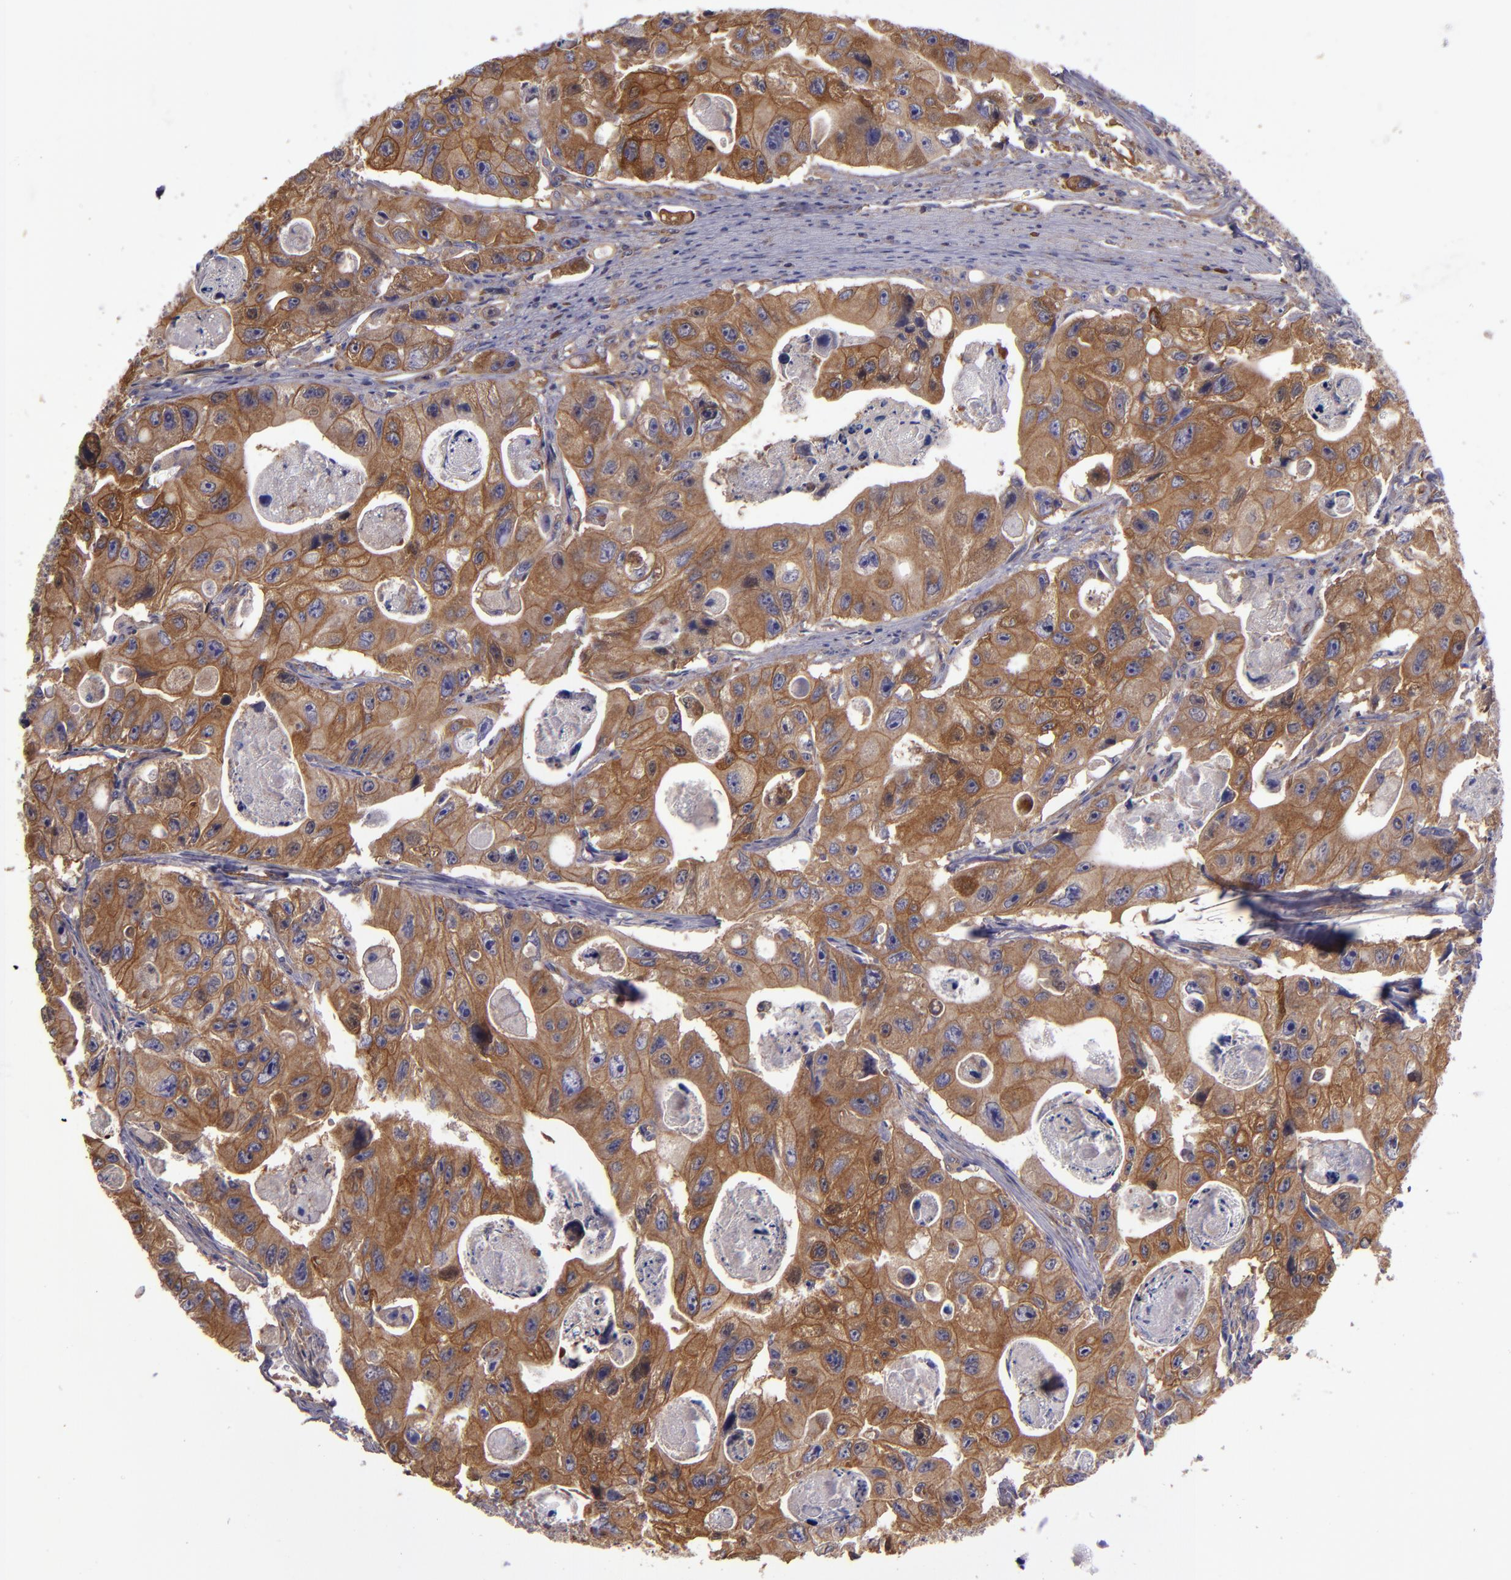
{"staining": {"intensity": "moderate", "quantity": ">75%", "location": "cytoplasmic/membranous"}, "tissue": "colorectal cancer", "cell_type": "Tumor cells", "image_type": "cancer", "snomed": [{"axis": "morphology", "description": "Adenocarcinoma, NOS"}, {"axis": "topography", "description": "Colon"}], "caption": "Immunohistochemical staining of human colorectal adenocarcinoma exhibits medium levels of moderate cytoplasmic/membranous protein expression in approximately >75% of tumor cells.", "gene": "CARS1", "patient": {"sex": "female", "age": 46}}